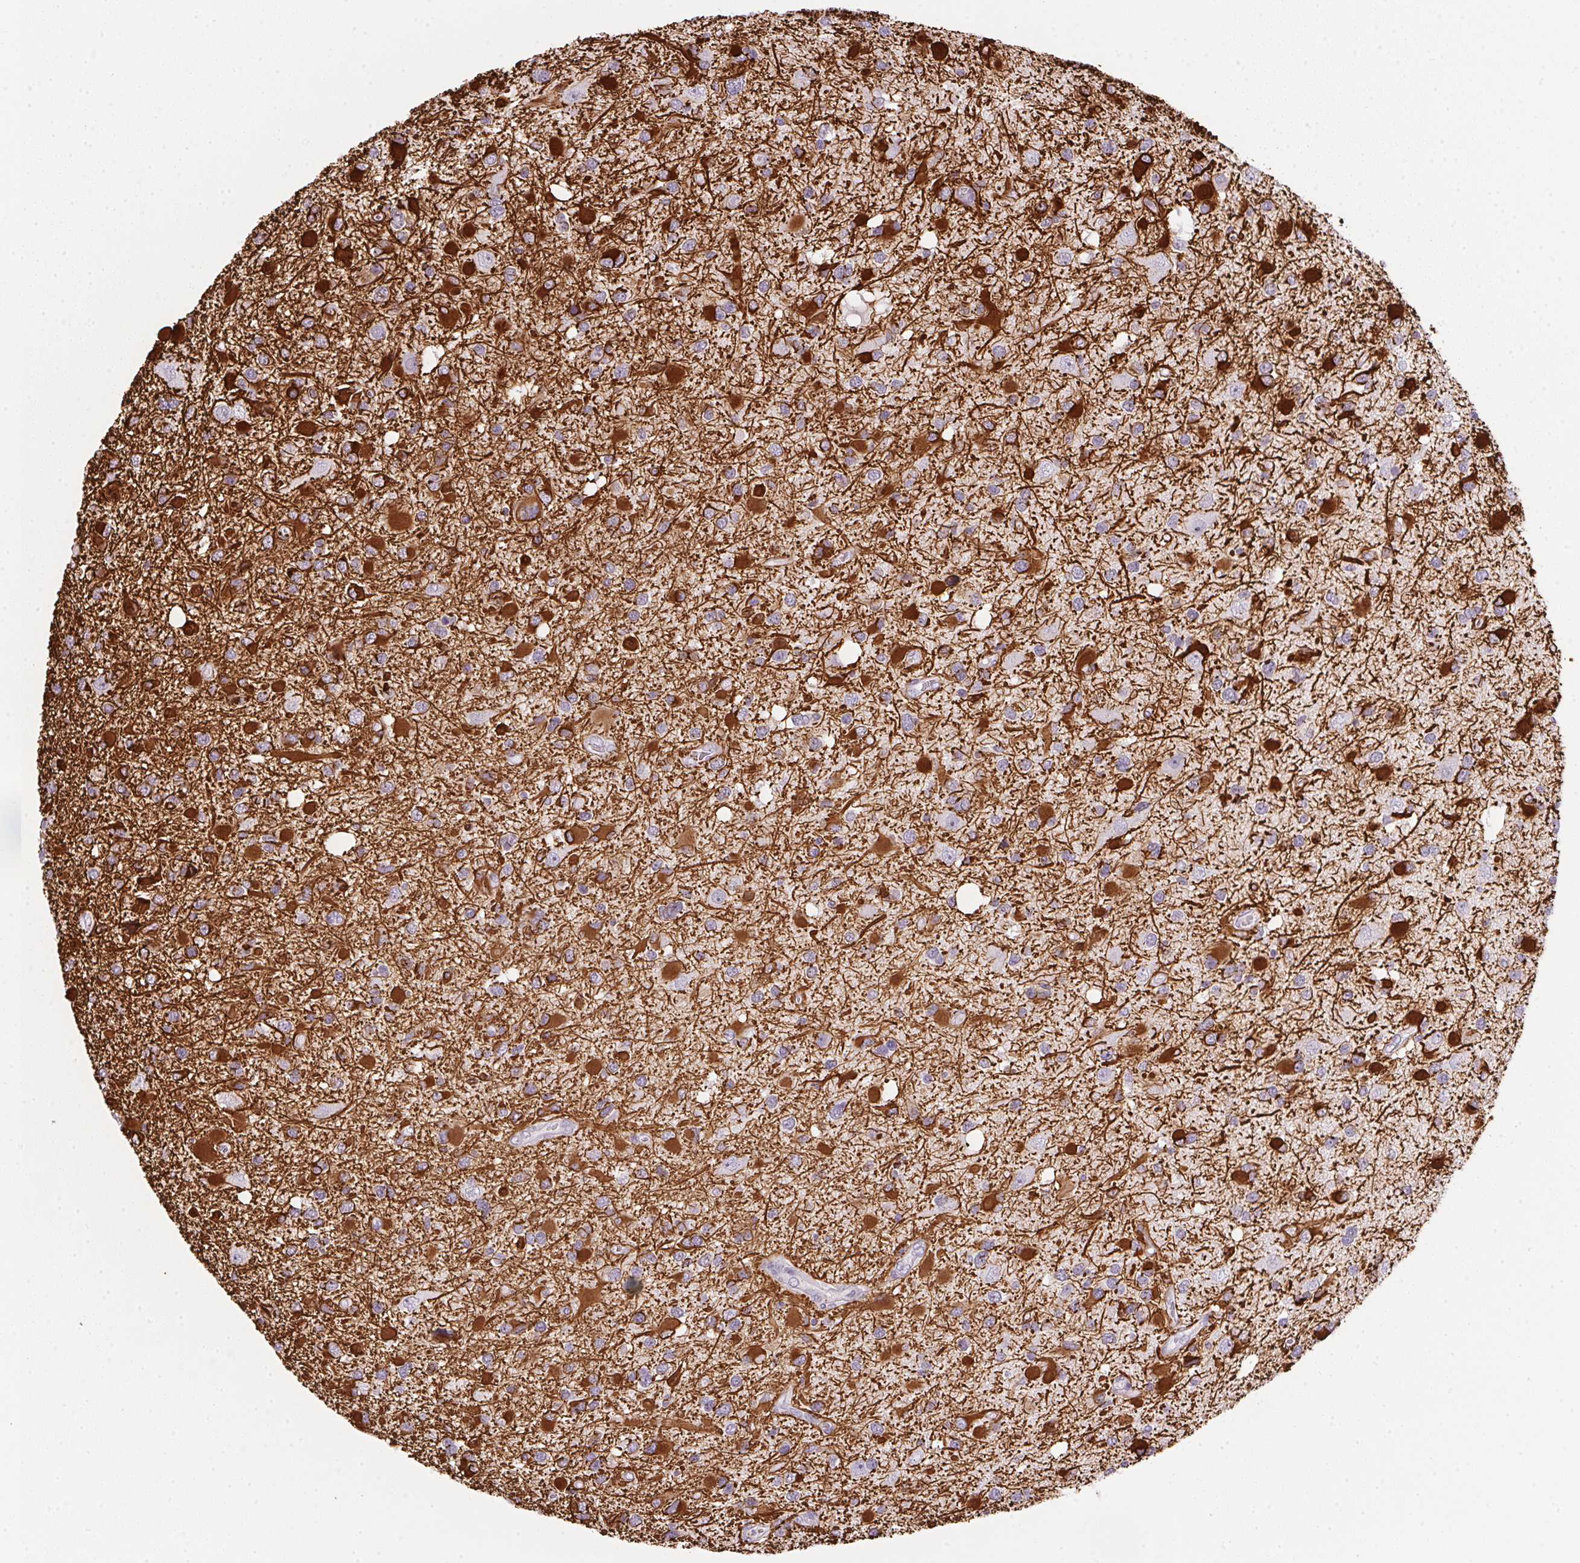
{"staining": {"intensity": "strong", "quantity": "<25%", "location": "cytoplasmic/membranous"}, "tissue": "glioma", "cell_type": "Tumor cells", "image_type": "cancer", "snomed": [{"axis": "morphology", "description": "Glioma, malignant, High grade"}, {"axis": "topography", "description": "Brain"}], "caption": "High-magnification brightfield microscopy of glioma stained with DAB (3,3'-diaminobenzidine) (brown) and counterstained with hematoxylin (blue). tumor cells exhibit strong cytoplasmic/membranous expression is present in approximately<25% of cells.", "gene": "ECPAS", "patient": {"sex": "male", "age": 53}}